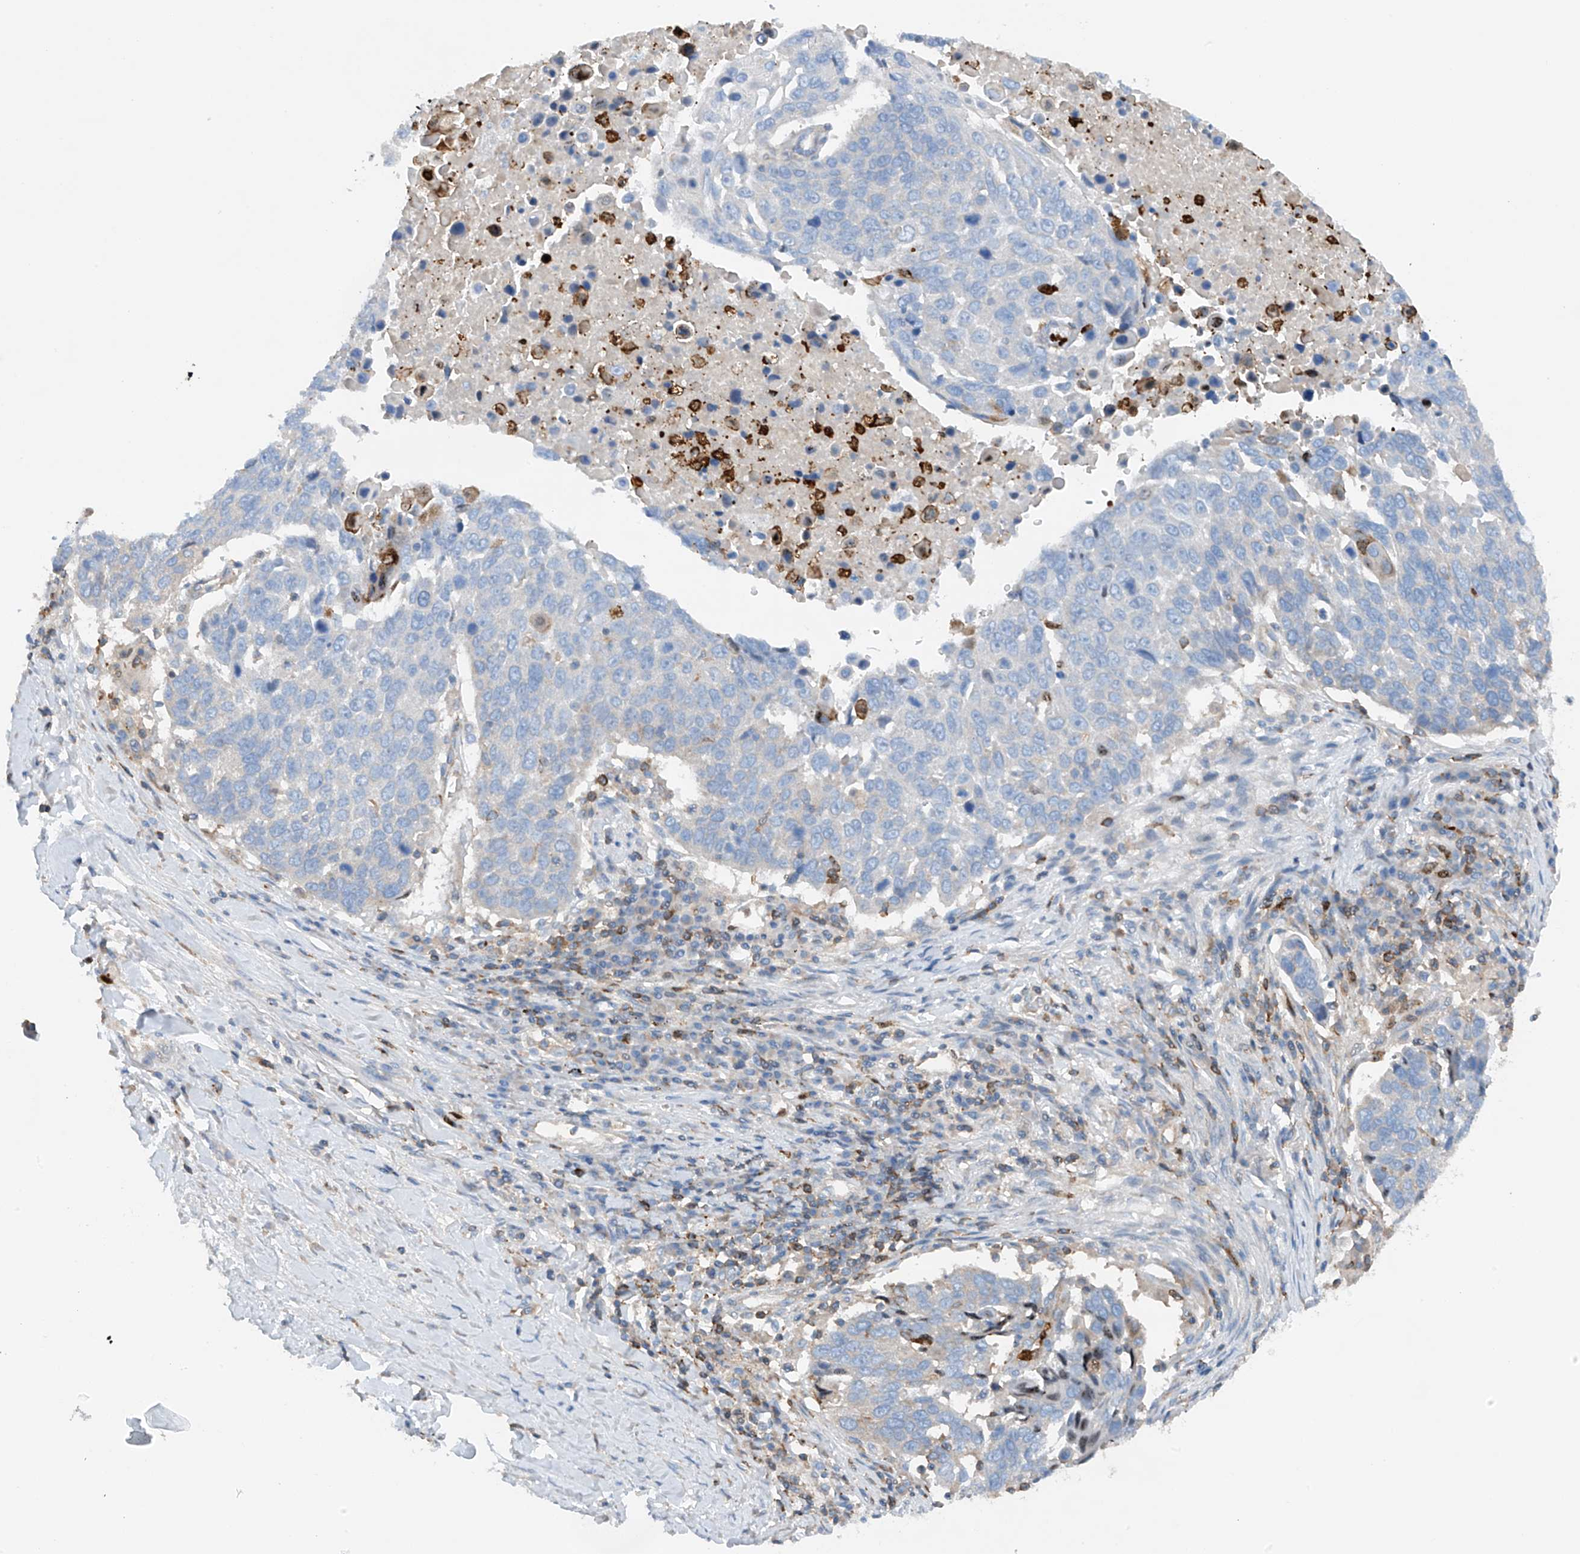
{"staining": {"intensity": "negative", "quantity": "none", "location": "none"}, "tissue": "lung cancer", "cell_type": "Tumor cells", "image_type": "cancer", "snomed": [{"axis": "morphology", "description": "Squamous cell carcinoma, NOS"}, {"axis": "topography", "description": "Lung"}], "caption": "An IHC histopathology image of squamous cell carcinoma (lung) is shown. There is no staining in tumor cells of squamous cell carcinoma (lung).", "gene": "PHACTR2", "patient": {"sex": "male", "age": 66}}